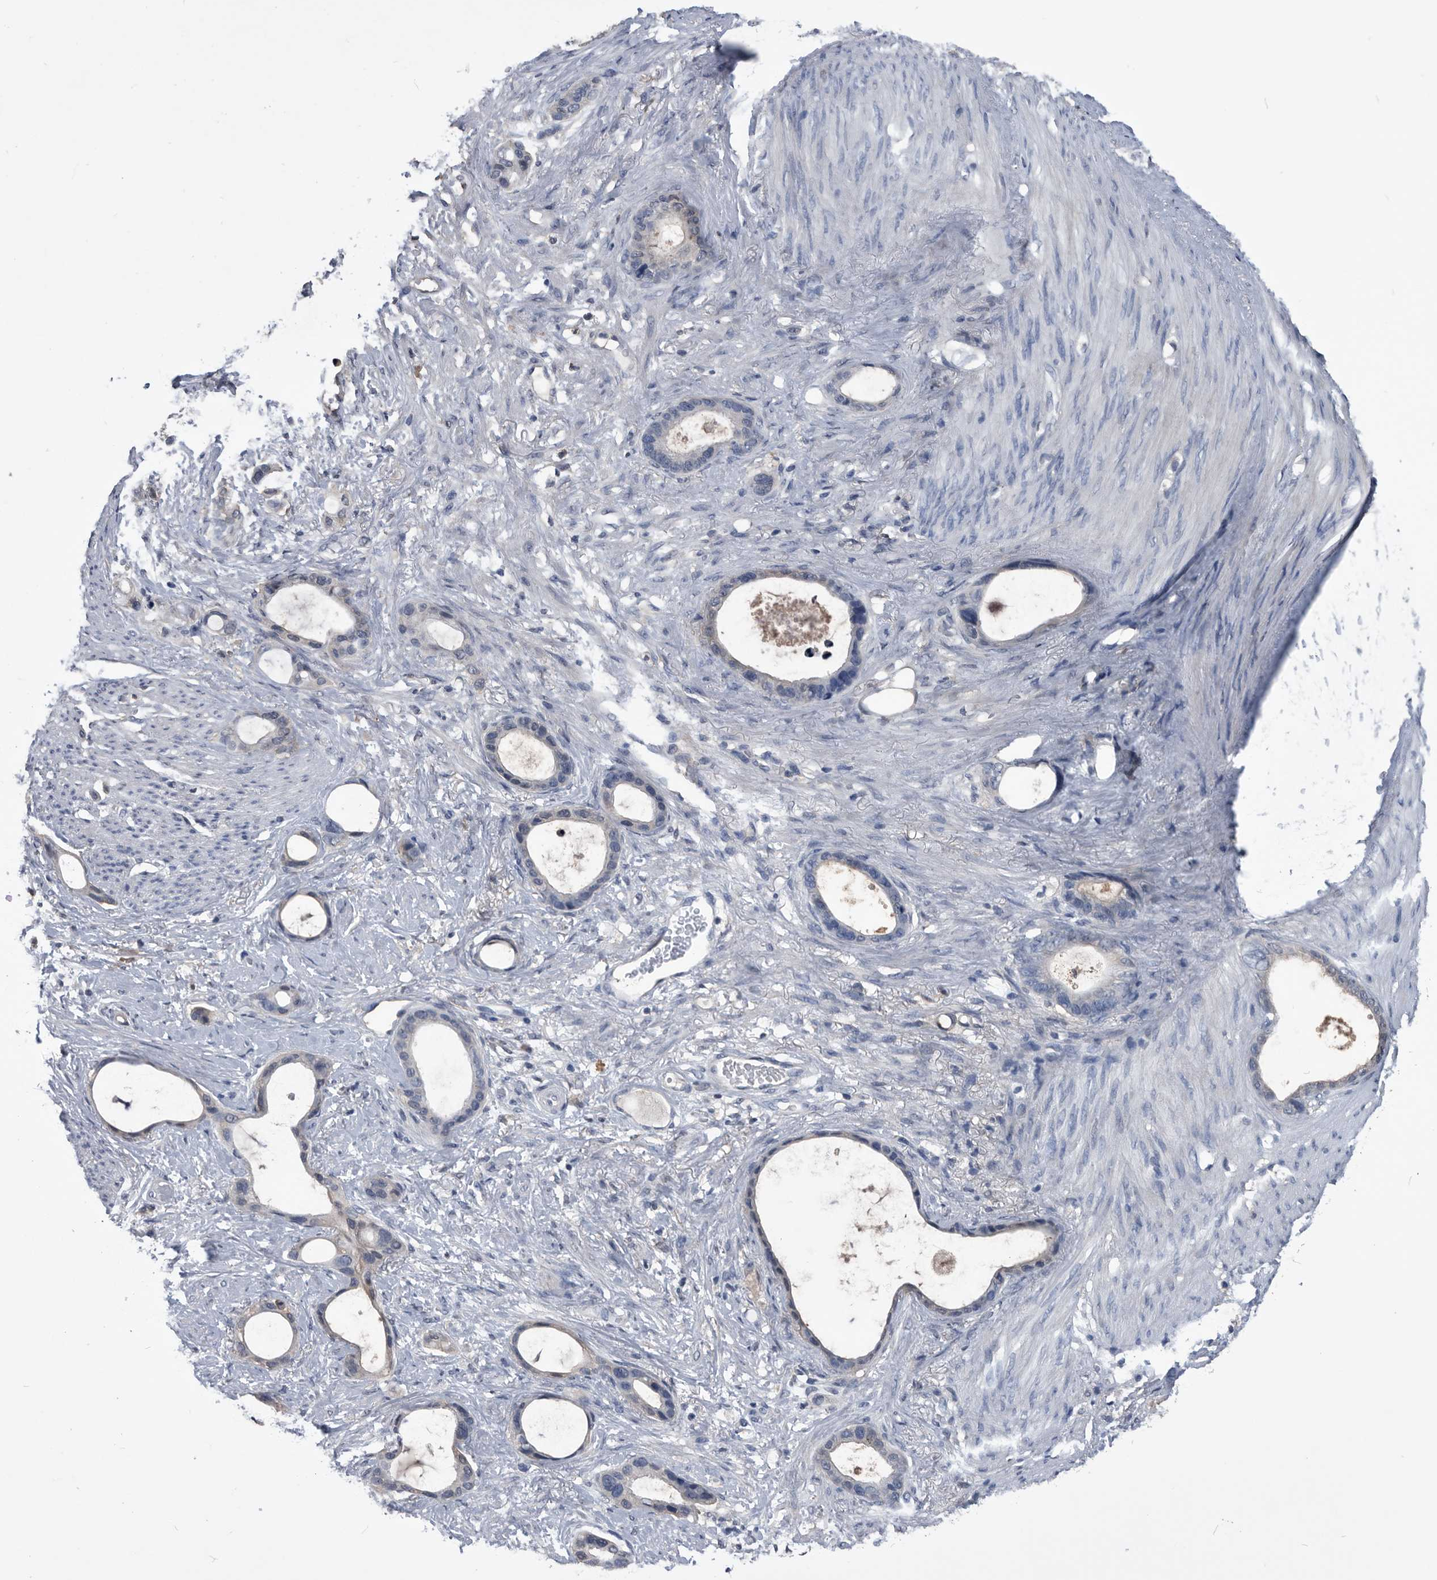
{"staining": {"intensity": "negative", "quantity": "none", "location": "none"}, "tissue": "stomach cancer", "cell_type": "Tumor cells", "image_type": "cancer", "snomed": [{"axis": "morphology", "description": "Adenocarcinoma, NOS"}, {"axis": "topography", "description": "Stomach"}], "caption": "Stomach adenocarcinoma was stained to show a protein in brown. There is no significant staining in tumor cells. The staining is performed using DAB brown chromogen with nuclei counter-stained in using hematoxylin.", "gene": "PDXK", "patient": {"sex": "female", "age": 75}}